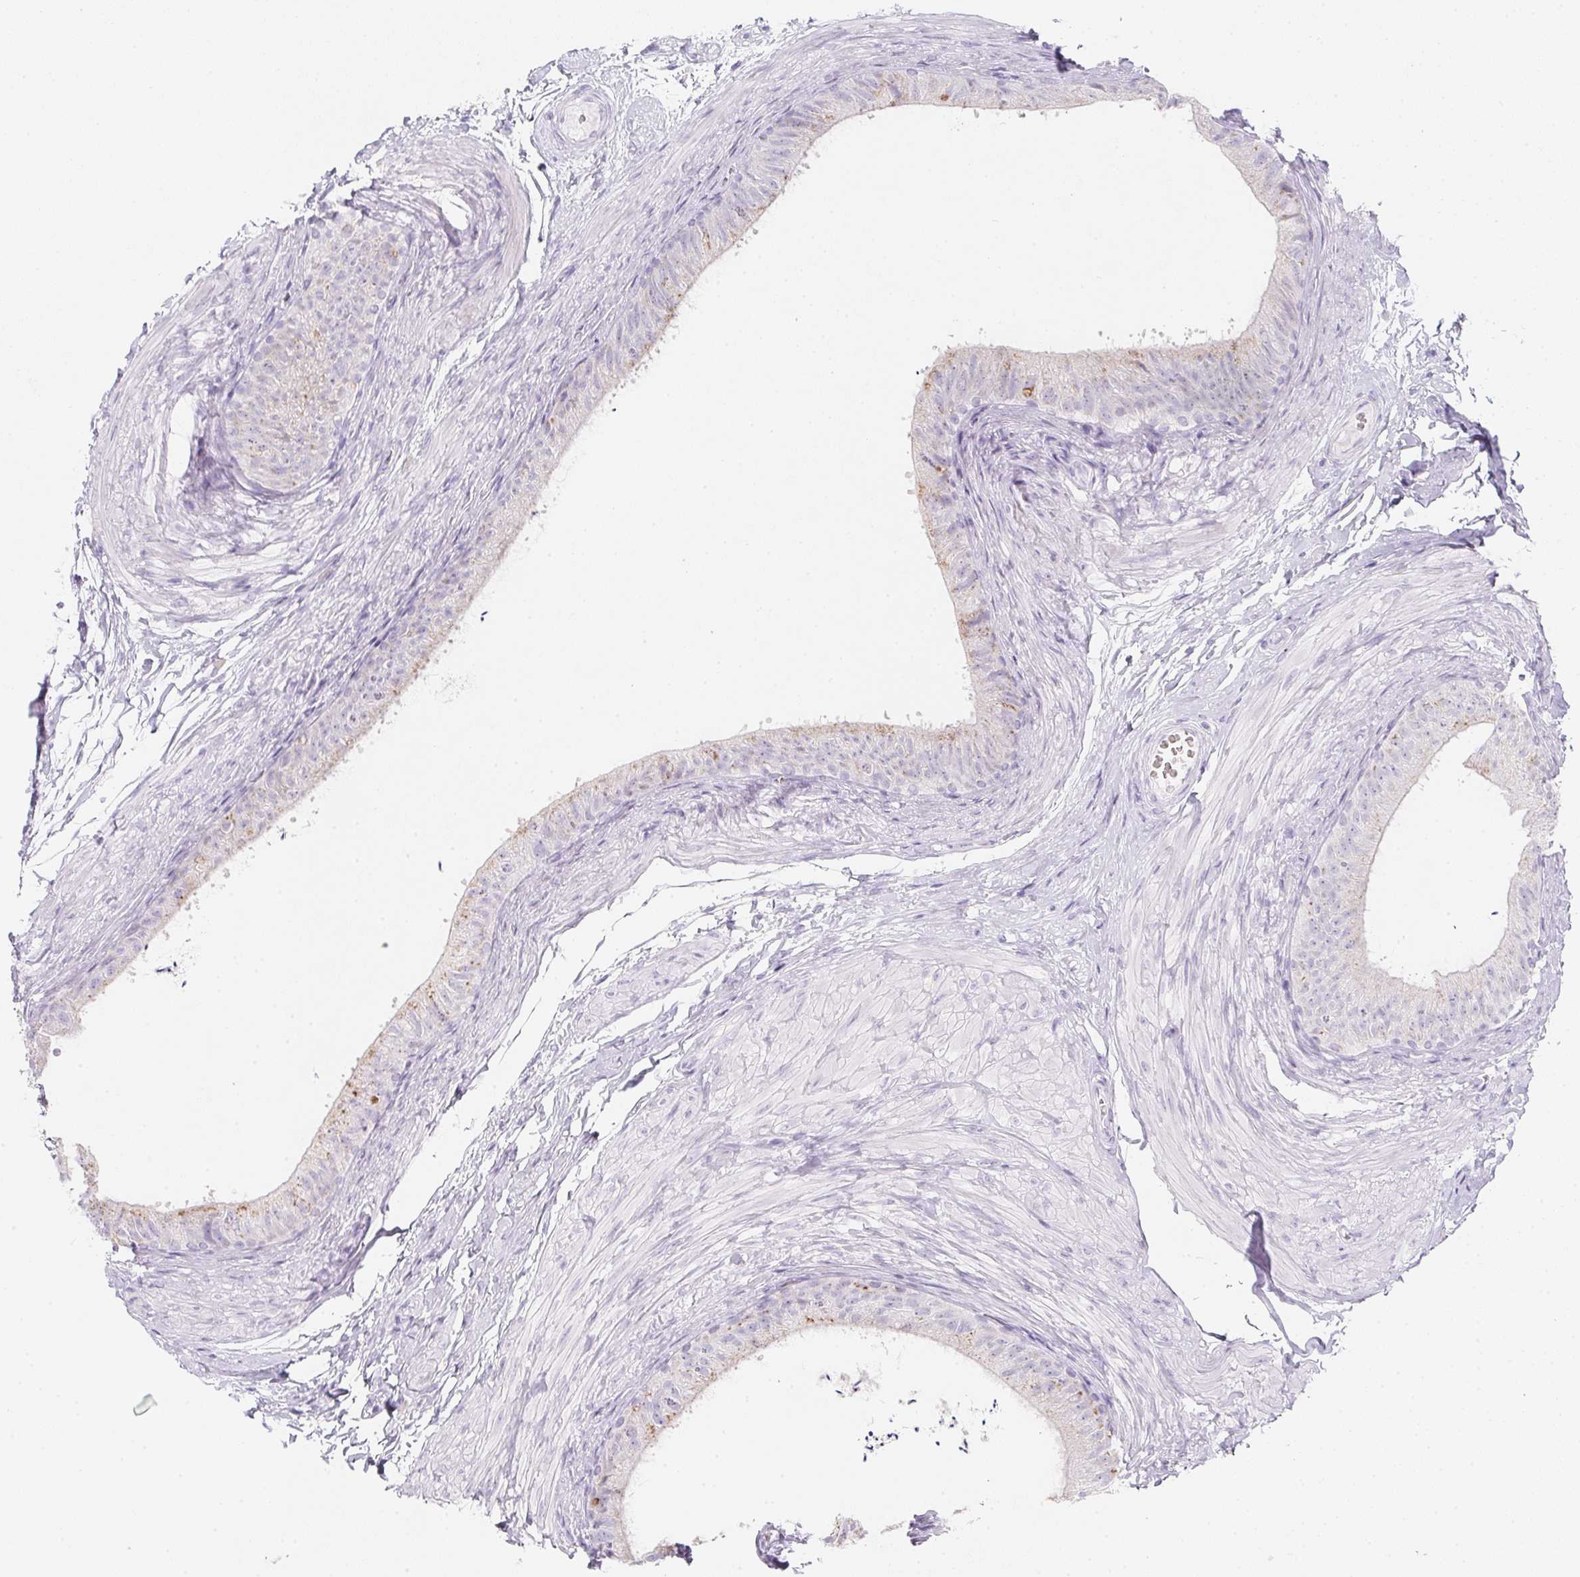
{"staining": {"intensity": "moderate", "quantity": "<25%", "location": "cytoplasmic/membranous"}, "tissue": "epididymis", "cell_type": "Glandular cells", "image_type": "normal", "snomed": [{"axis": "morphology", "description": "Normal tissue, NOS"}, {"axis": "topography", "description": "Epididymis, spermatic cord, NOS"}, {"axis": "topography", "description": "Epididymis"}, {"axis": "topography", "description": "Peripheral nerve tissue"}], "caption": "Immunohistochemical staining of normal human epididymis displays <25% levels of moderate cytoplasmic/membranous protein positivity in approximately <25% of glandular cells.", "gene": "DCD", "patient": {"sex": "male", "age": 29}}